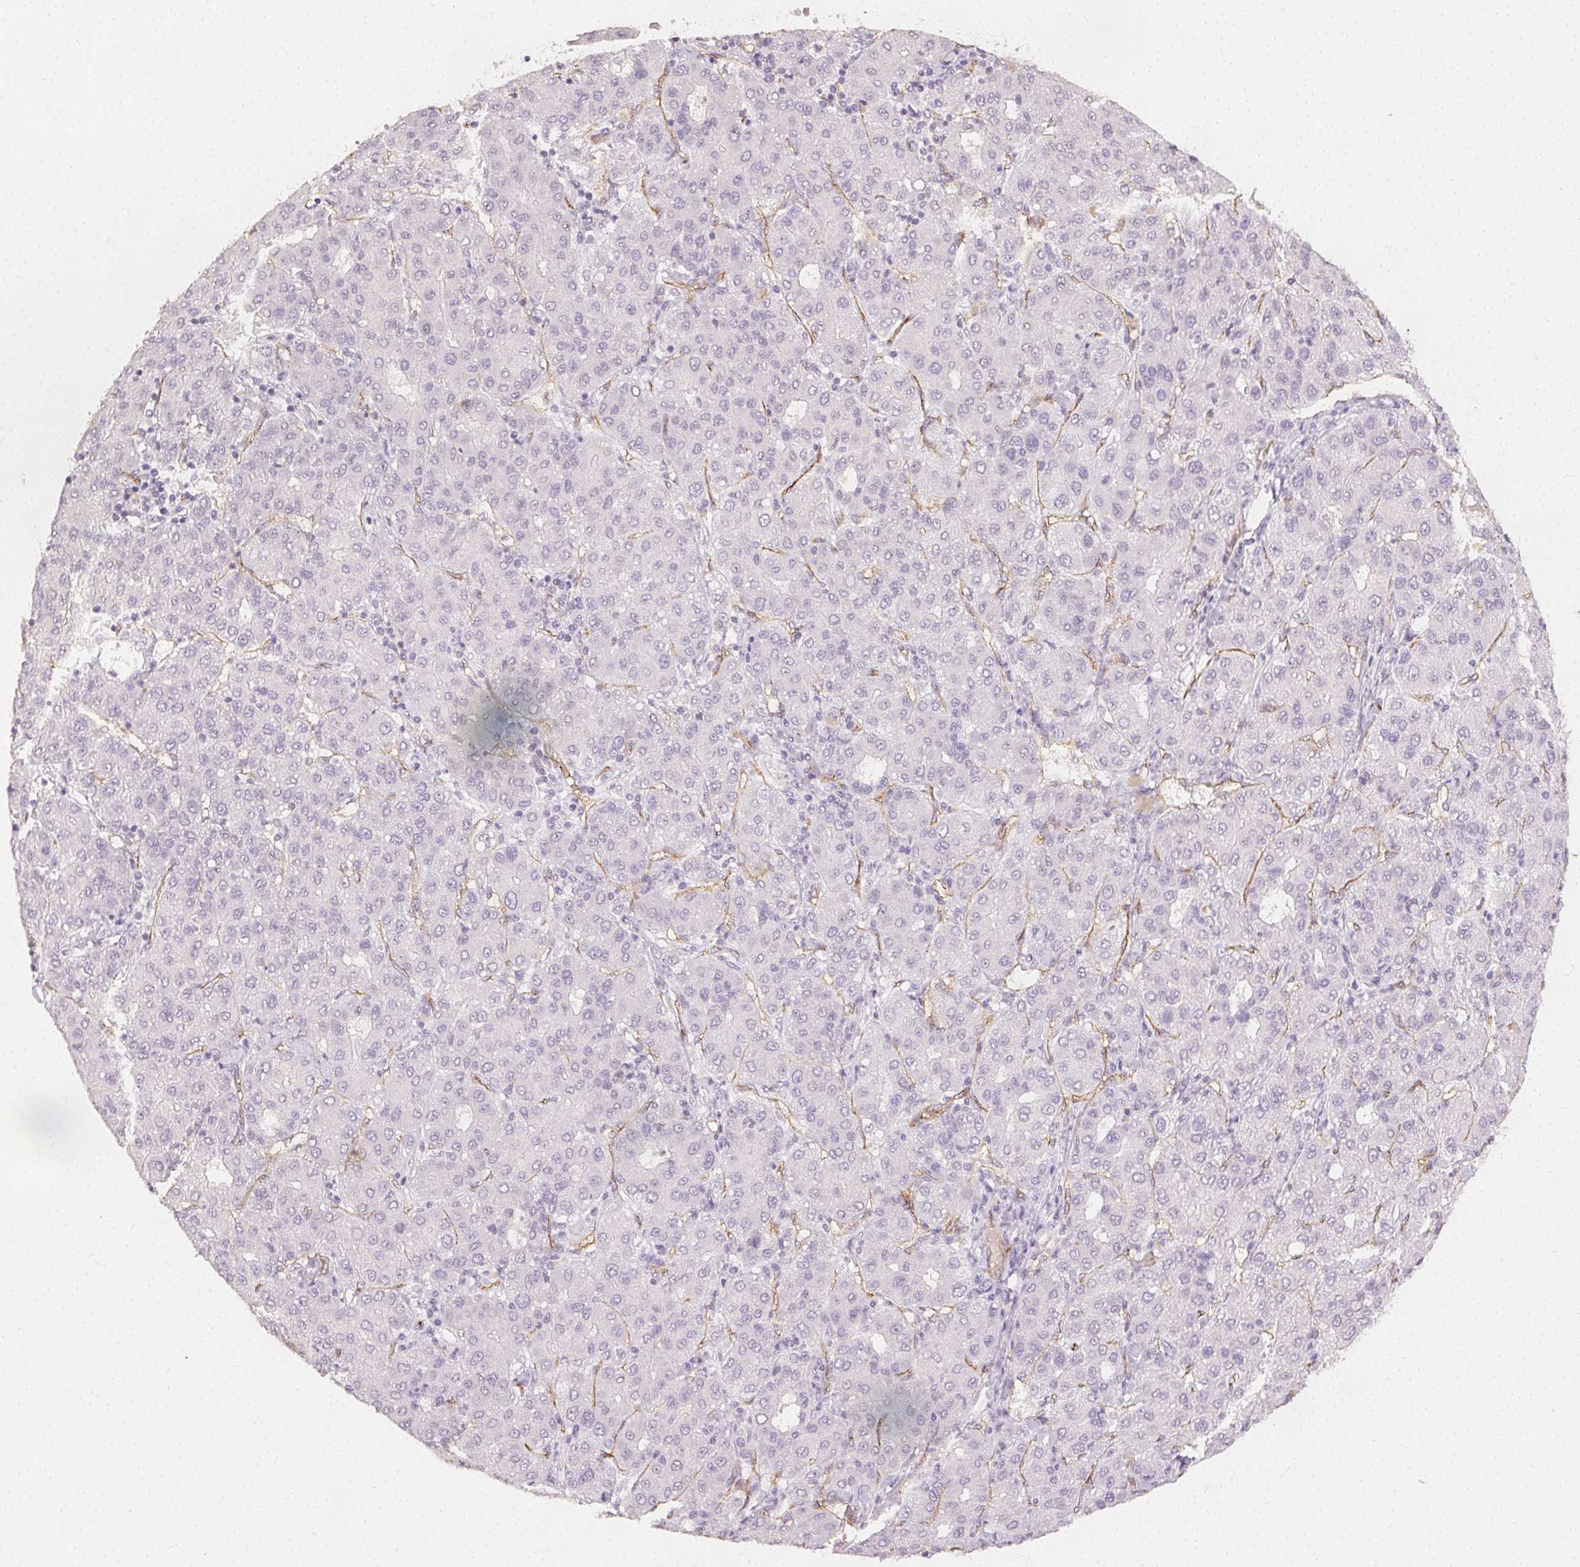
{"staining": {"intensity": "negative", "quantity": "none", "location": "none"}, "tissue": "liver cancer", "cell_type": "Tumor cells", "image_type": "cancer", "snomed": [{"axis": "morphology", "description": "Carcinoma, Hepatocellular, NOS"}, {"axis": "topography", "description": "Liver"}], "caption": "Tumor cells show no significant protein staining in liver cancer.", "gene": "PODXL", "patient": {"sex": "male", "age": 65}}